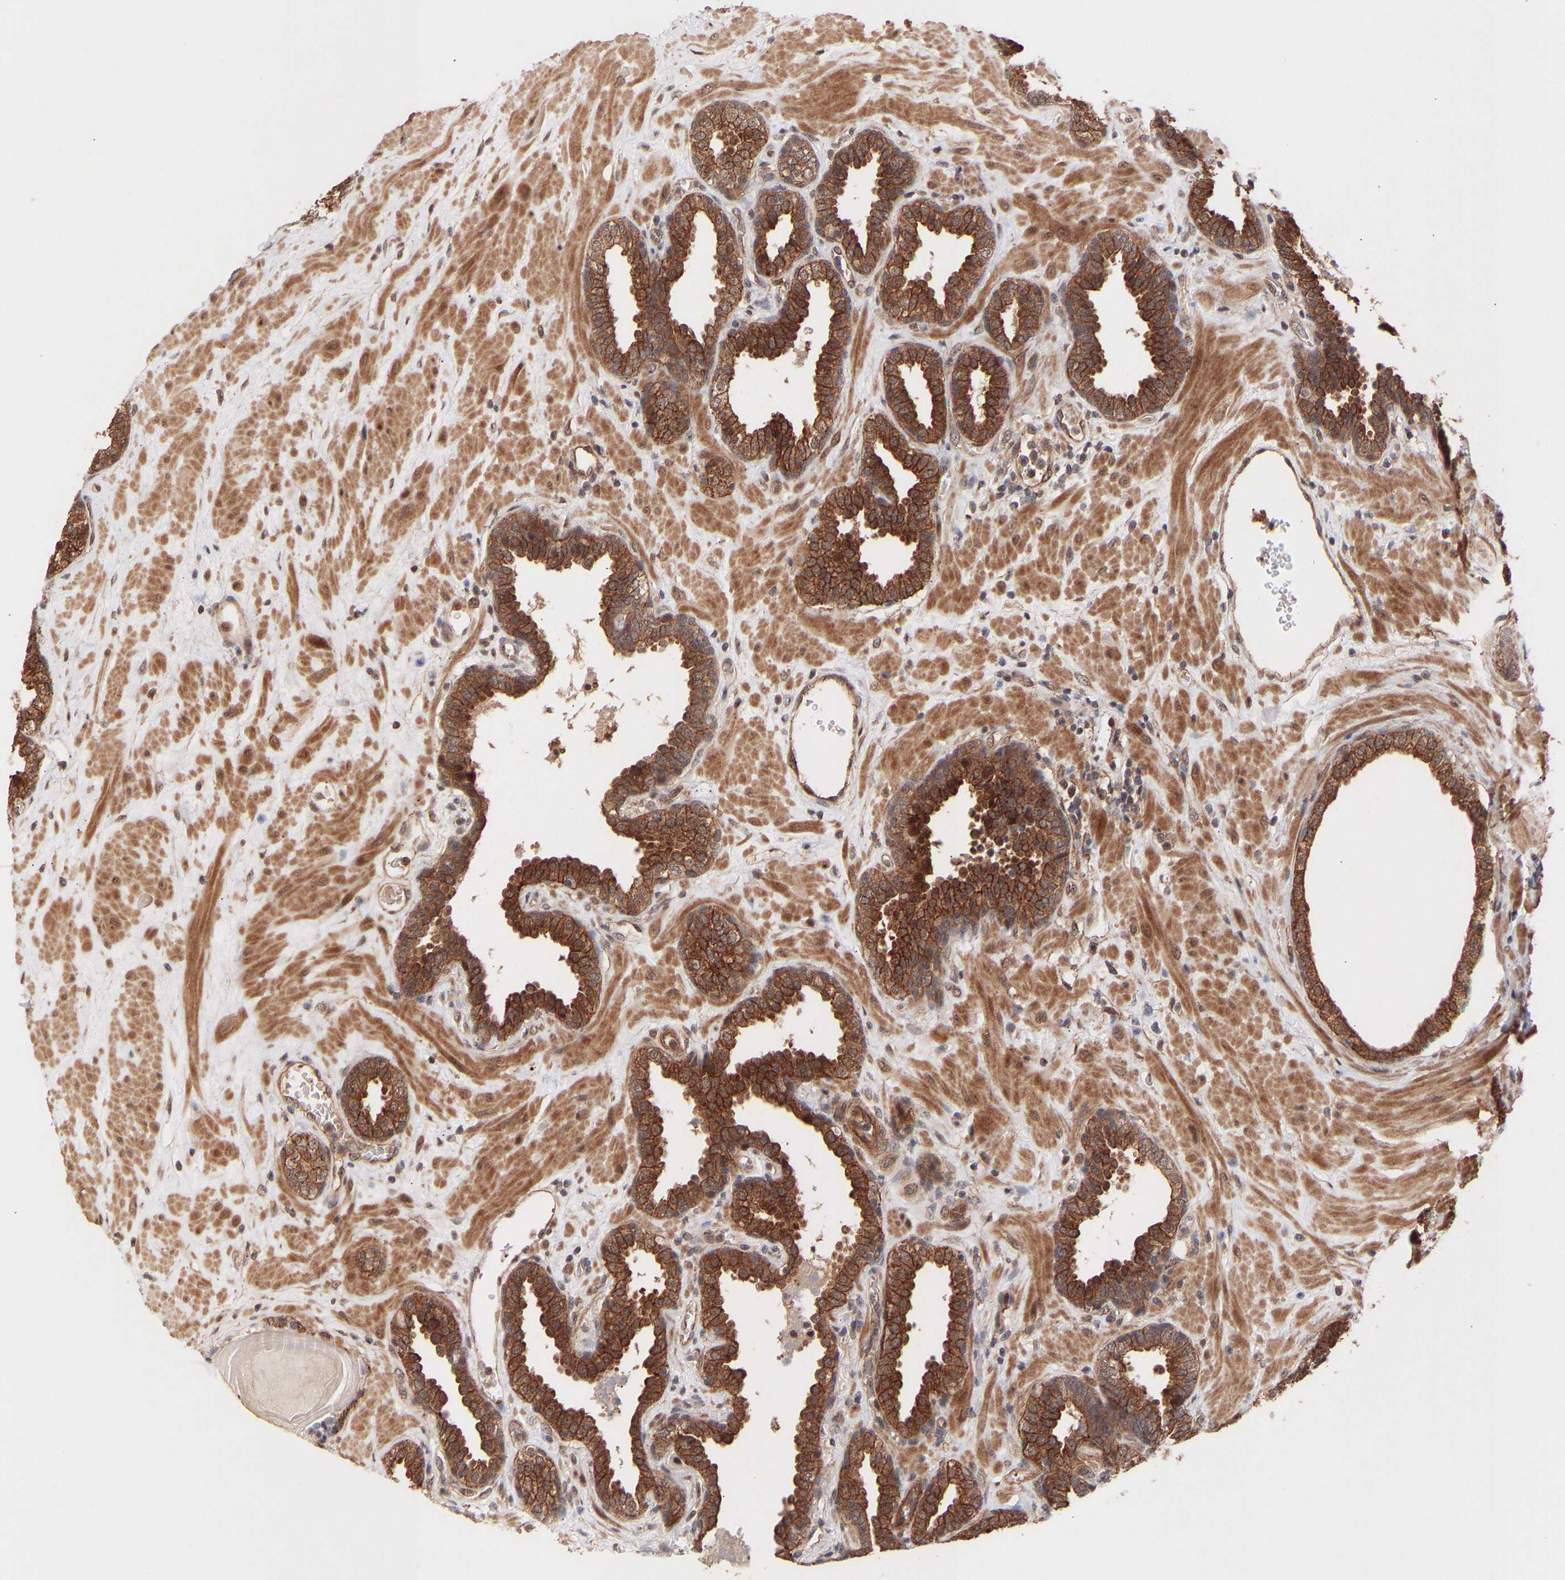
{"staining": {"intensity": "moderate", "quantity": ">75%", "location": "cytoplasmic/membranous"}, "tissue": "prostate", "cell_type": "Glandular cells", "image_type": "normal", "snomed": [{"axis": "morphology", "description": "Normal tissue, NOS"}, {"axis": "topography", "description": "Prostate"}], "caption": "Human prostate stained with a brown dye shows moderate cytoplasmic/membranous positive expression in approximately >75% of glandular cells.", "gene": "PDLIM5", "patient": {"sex": "male", "age": 51}}